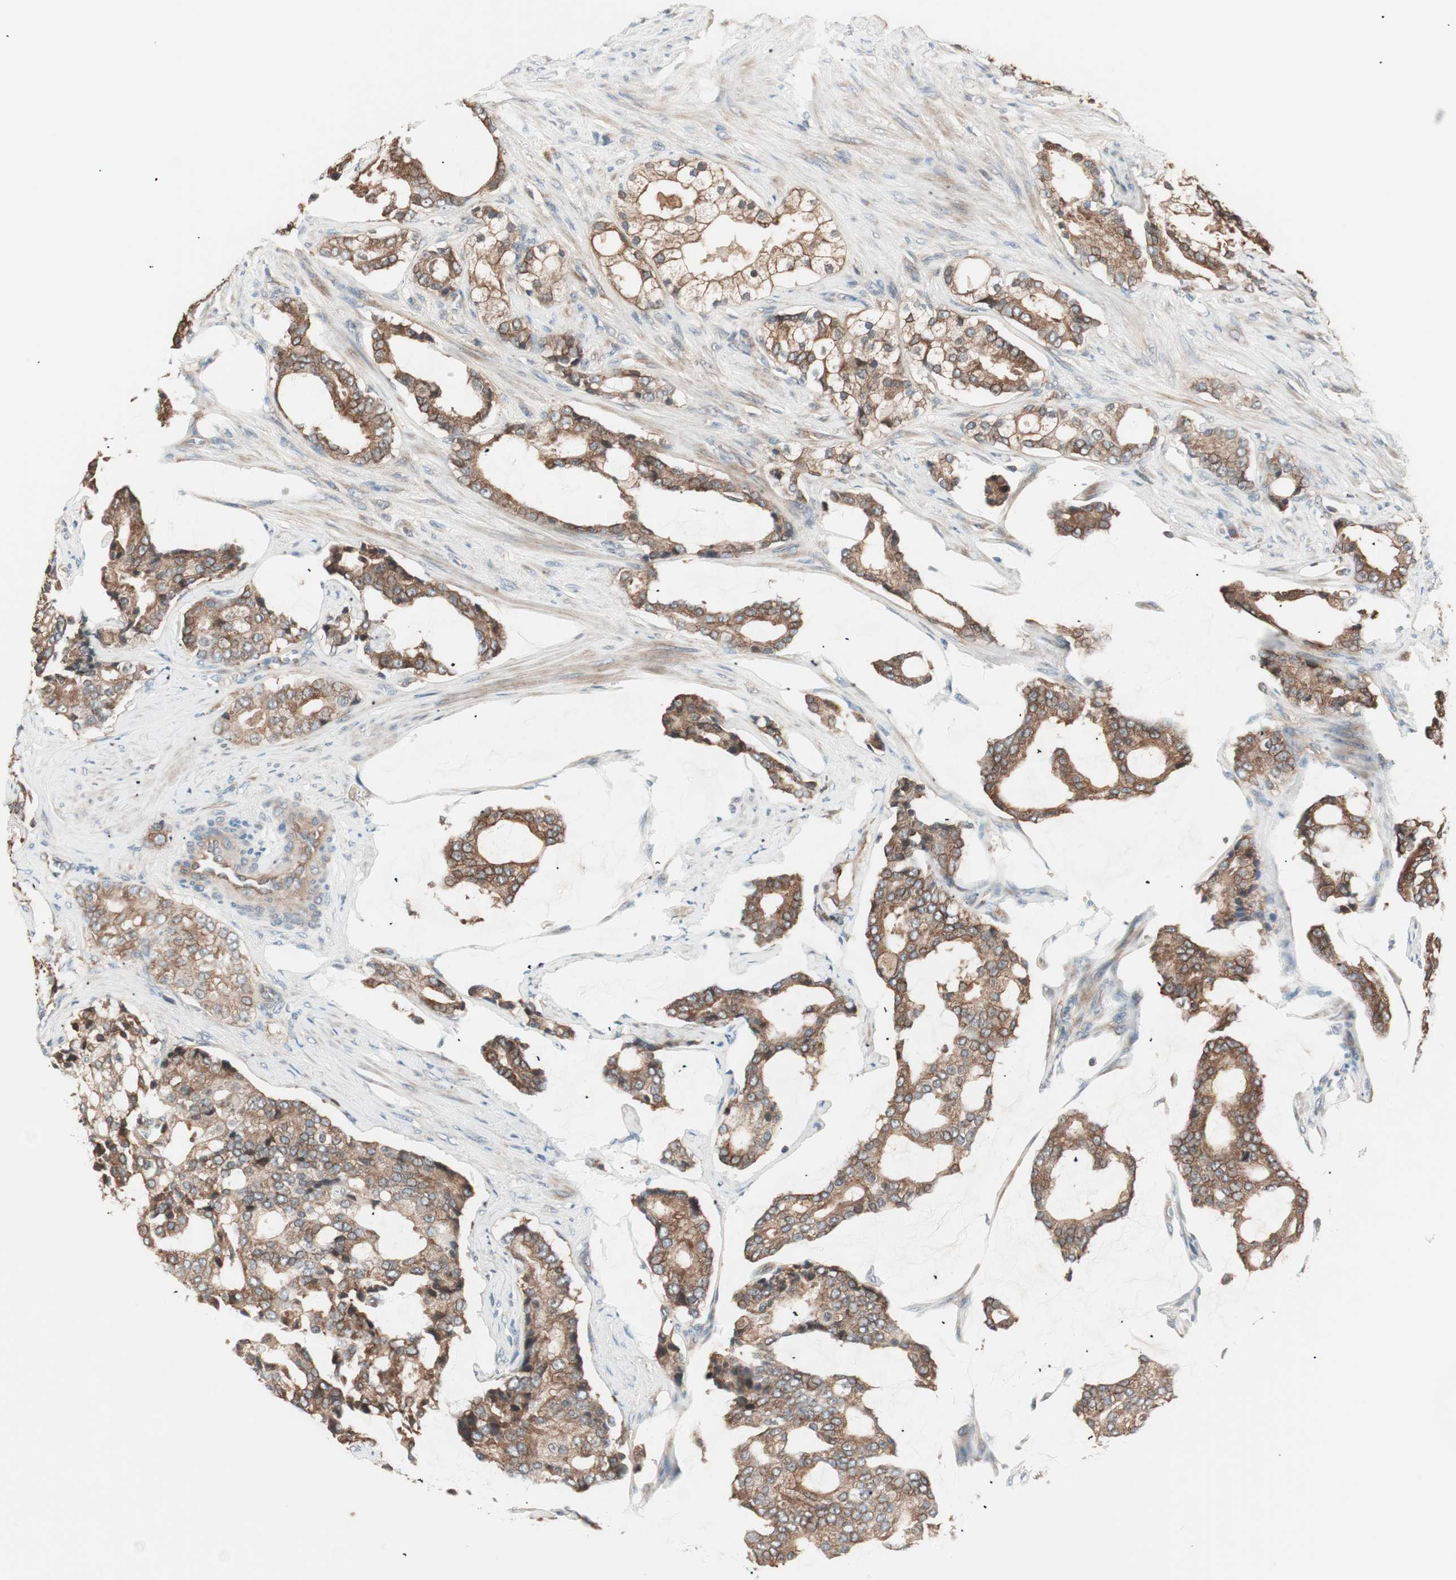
{"staining": {"intensity": "moderate", "quantity": ">75%", "location": "cytoplasmic/membranous"}, "tissue": "prostate cancer", "cell_type": "Tumor cells", "image_type": "cancer", "snomed": [{"axis": "morphology", "description": "Adenocarcinoma, Low grade"}, {"axis": "topography", "description": "Prostate"}], "caption": "This photomicrograph shows immunohistochemistry staining of prostate cancer (low-grade adenocarcinoma), with medium moderate cytoplasmic/membranous staining in approximately >75% of tumor cells.", "gene": "TSG101", "patient": {"sex": "male", "age": 58}}